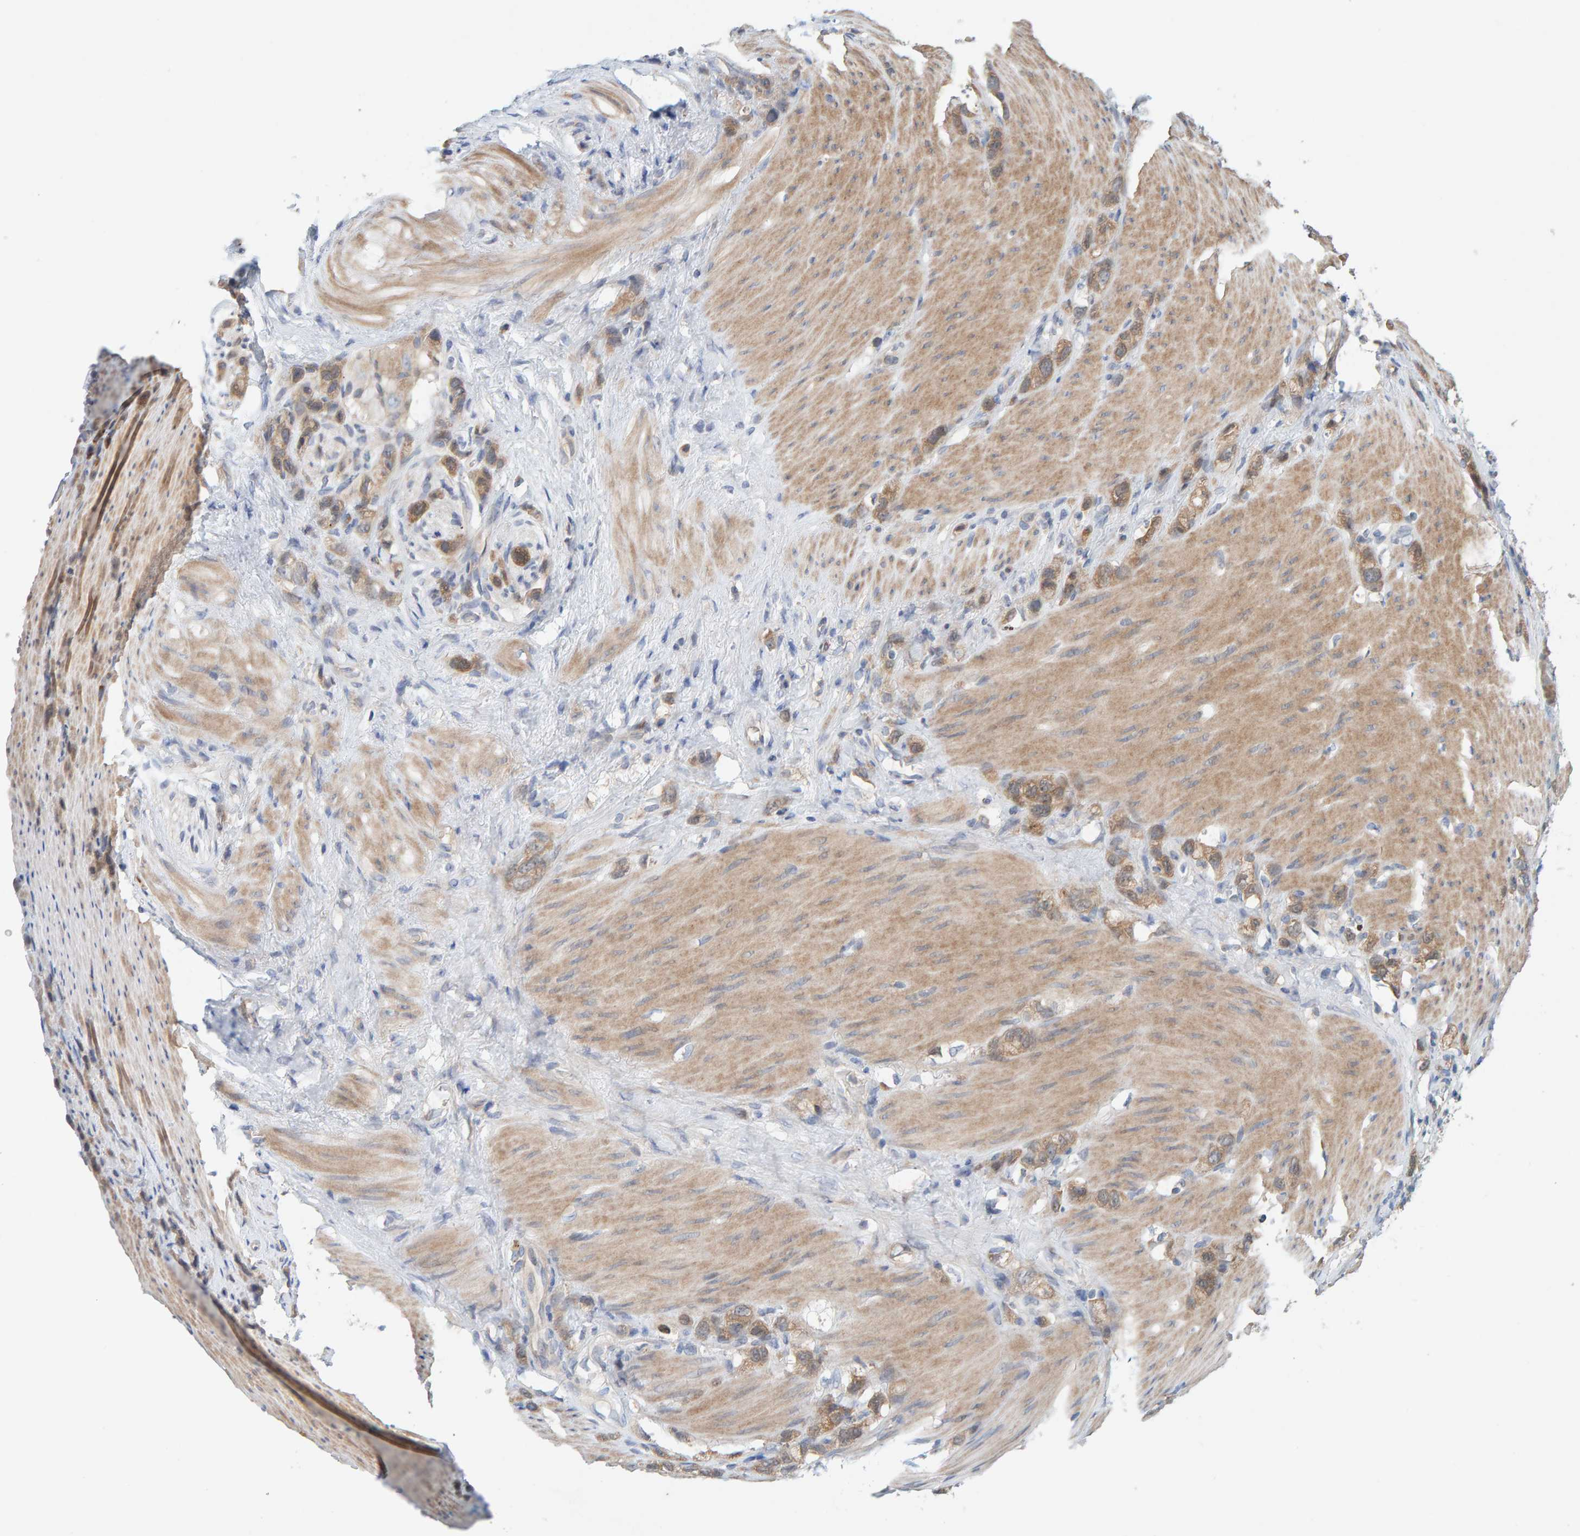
{"staining": {"intensity": "moderate", "quantity": ">75%", "location": "cytoplasmic/membranous"}, "tissue": "stomach cancer", "cell_type": "Tumor cells", "image_type": "cancer", "snomed": [{"axis": "morphology", "description": "Normal tissue, NOS"}, {"axis": "morphology", "description": "Adenocarcinoma, NOS"}, {"axis": "morphology", "description": "Adenocarcinoma, High grade"}, {"axis": "topography", "description": "Stomach, upper"}, {"axis": "topography", "description": "Stomach"}], "caption": "Protein positivity by IHC shows moderate cytoplasmic/membranous staining in approximately >75% of tumor cells in stomach adenocarcinoma (high-grade). (DAB IHC with brightfield microscopy, high magnification).", "gene": "TATDN1", "patient": {"sex": "female", "age": 65}}